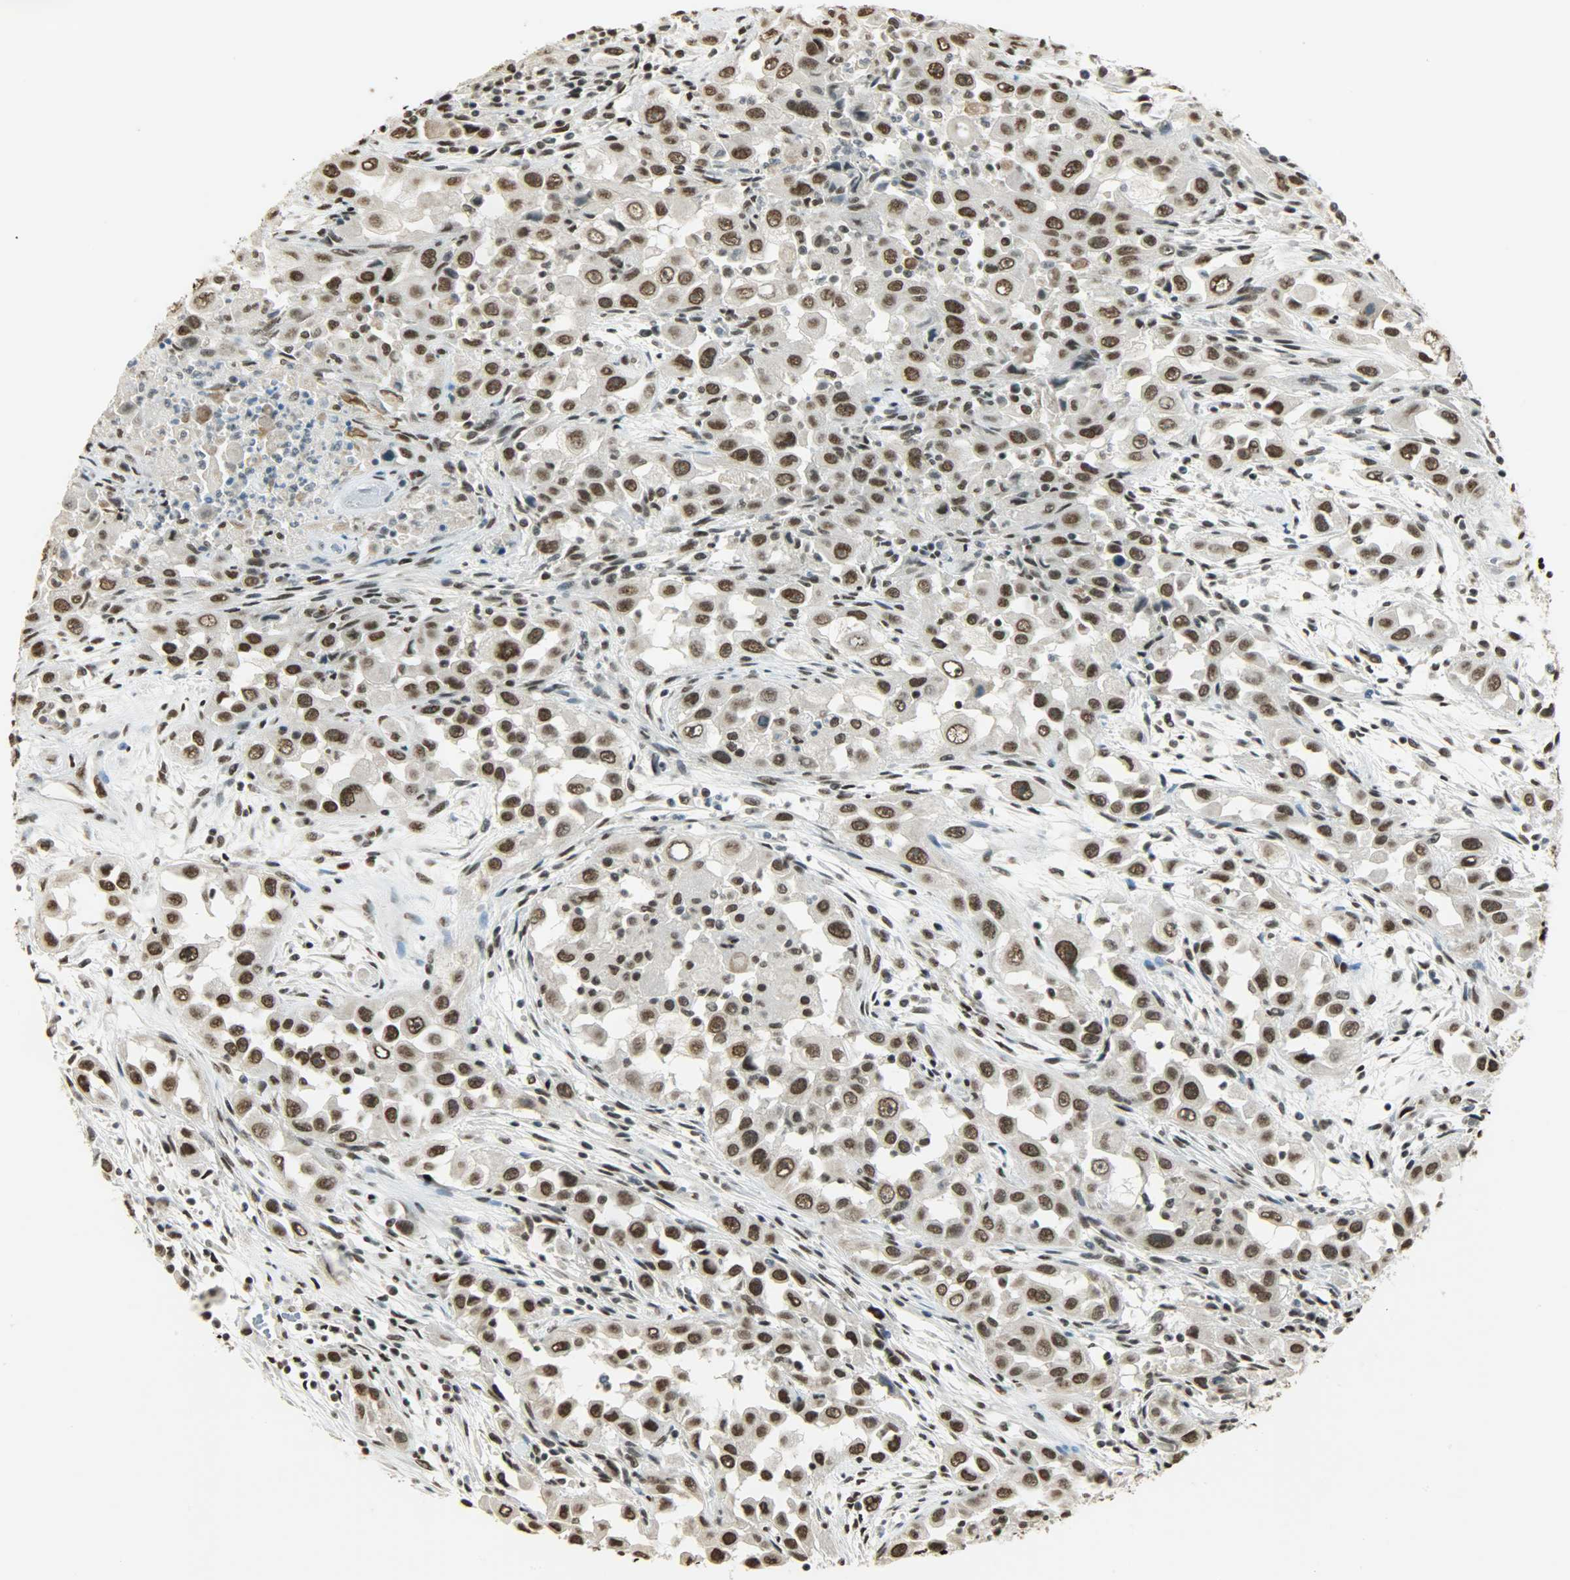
{"staining": {"intensity": "strong", "quantity": ">75%", "location": "nuclear"}, "tissue": "head and neck cancer", "cell_type": "Tumor cells", "image_type": "cancer", "snomed": [{"axis": "morphology", "description": "Carcinoma, NOS"}, {"axis": "topography", "description": "Head-Neck"}], "caption": "This is a micrograph of immunohistochemistry (IHC) staining of head and neck cancer (carcinoma), which shows strong staining in the nuclear of tumor cells.", "gene": "MYEF2", "patient": {"sex": "male", "age": 87}}